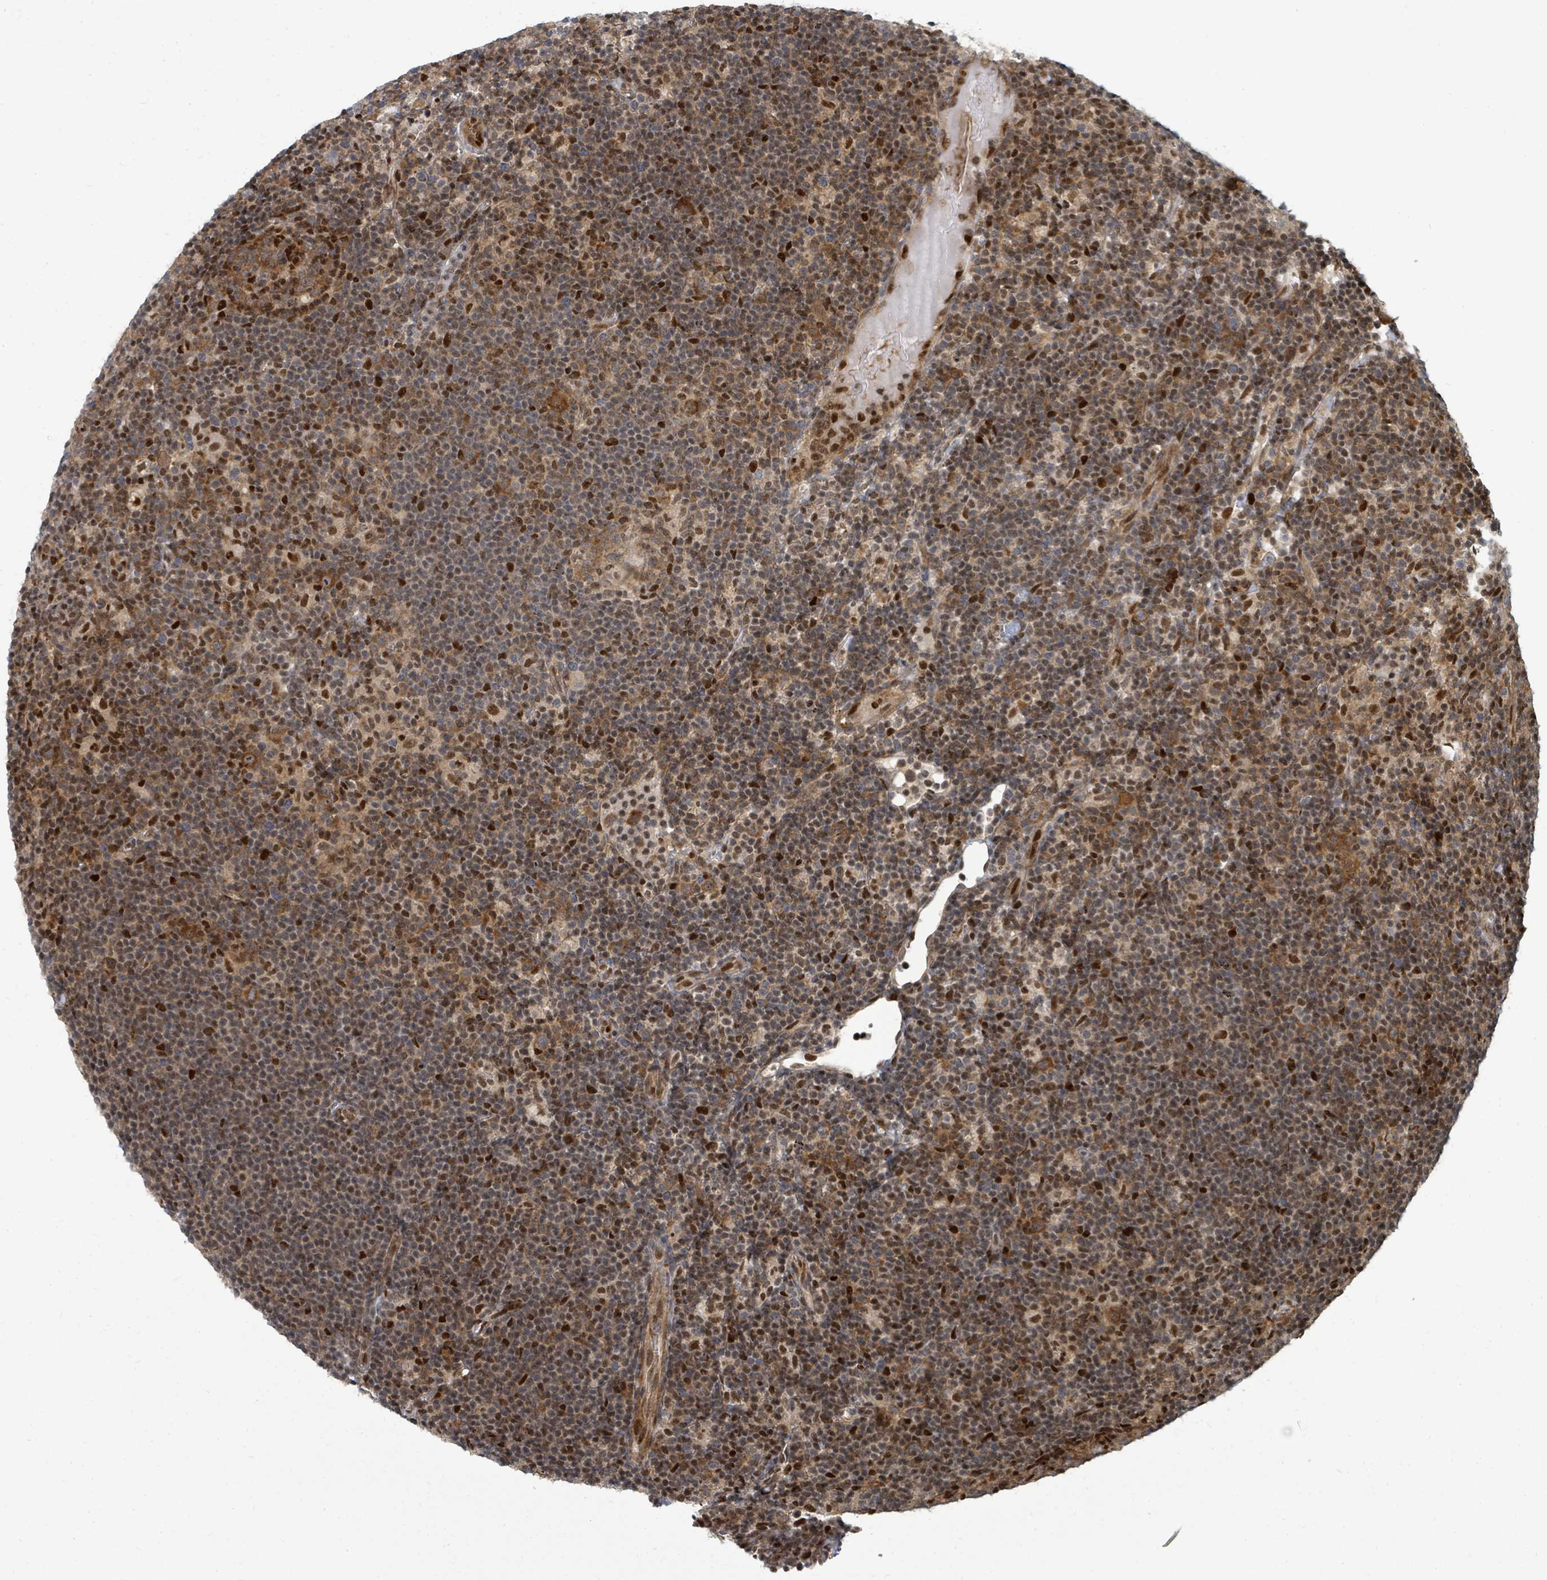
{"staining": {"intensity": "moderate", "quantity": "25%-75%", "location": "cytoplasmic/membranous,nuclear"}, "tissue": "lymphoma", "cell_type": "Tumor cells", "image_type": "cancer", "snomed": [{"axis": "morphology", "description": "Hodgkin's disease, NOS"}, {"axis": "topography", "description": "Lymph node"}], "caption": "DAB immunohistochemical staining of Hodgkin's disease shows moderate cytoplasmic/membranous and nuclear protein positivity in approximately 25%-75% of tumor cells.", "gene": "TRDMT1", "patient": {"sex": "female", "age": 57}}